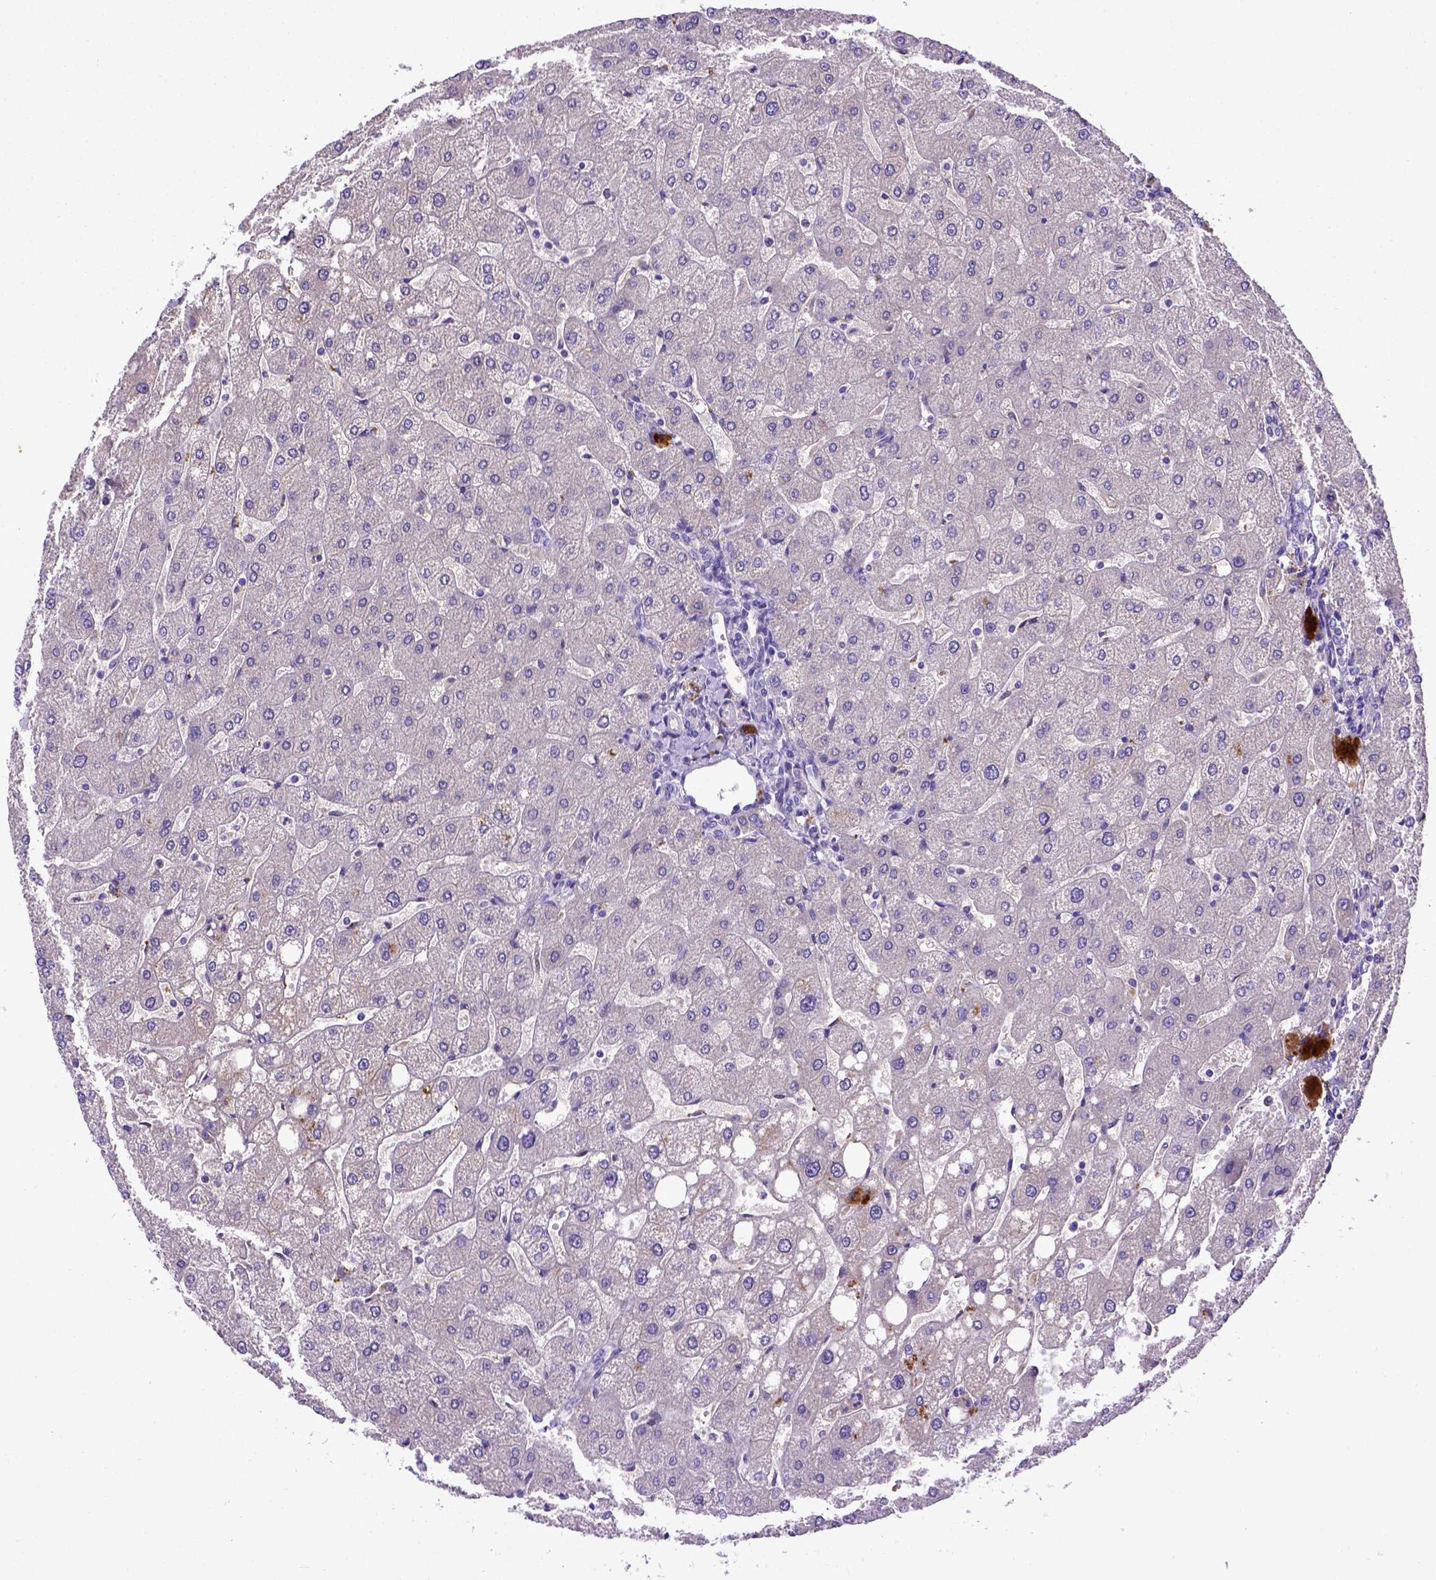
{"staining": {"intensity": "negative", "quantity": "none", "location": "none"}, "tissue": "liver", "cell_type": "Cholangiocytes", "image_type": "normal", "snomed": [{"axis": "morphology", "description": "Normal tissue, NOS"}, {"axis": "topography", "description": "Liver"}], "caption": "Immunohistochemistry (IHC) photomicrograph of benign liver stained for a protein (brown), which exhibits no staining in cholangiocytes. Brightfield microscopy of IHC stained with DAB (3,3'-diaminobenzidine) (brown) and hematoxylin (blue), captured at high magnification.", "gene": "ADAM12", "patient": {"sex": "male", "age": 67}}